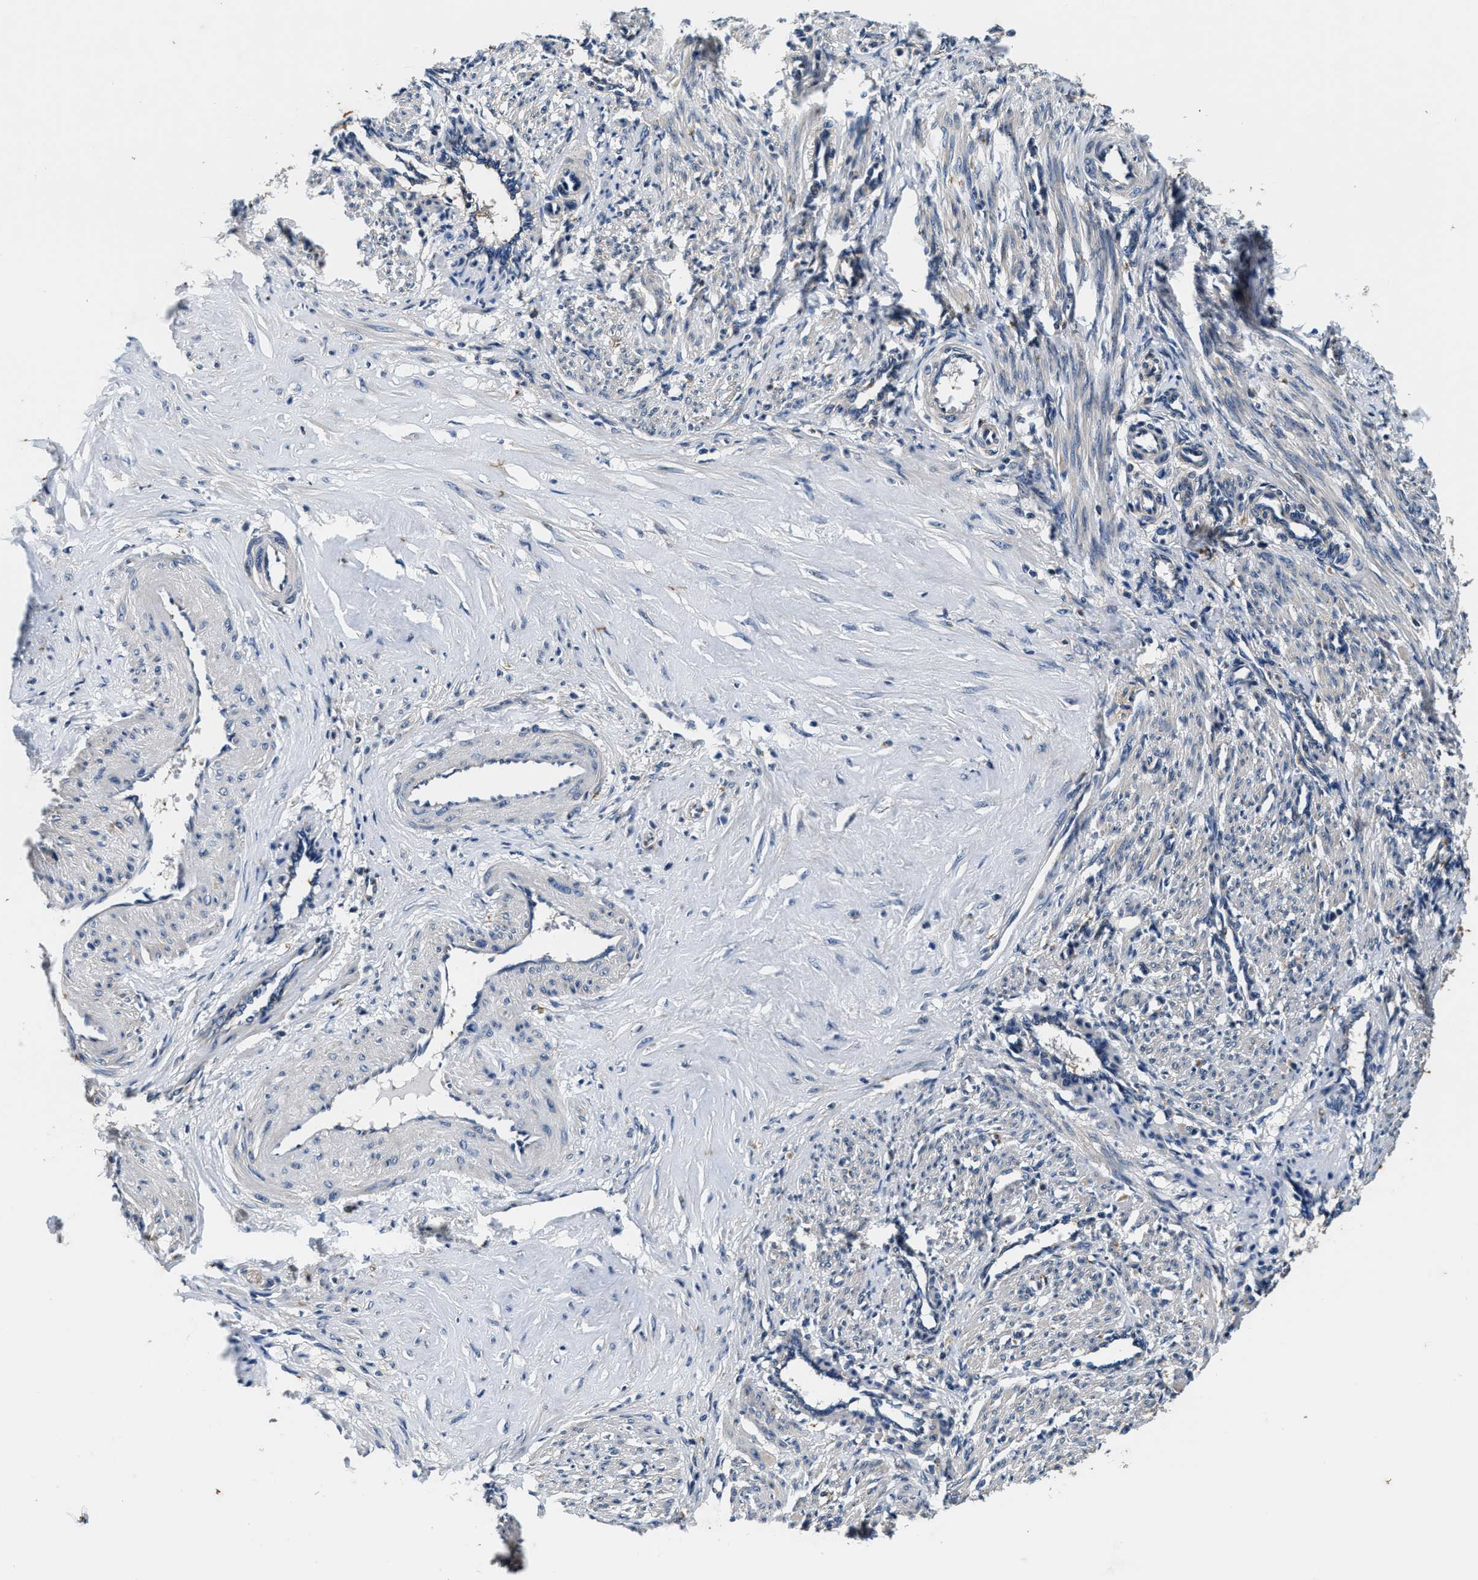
{"staining": {"intensity": "weak", "quantity": "<25%", "location": "cytoplasmic/membranous"}, "tissue": "smooth muscle", "cell_type": "Smooth muscle cells", "image_type": "normal", "snomed": [{"axis": "morphology", "description": "Normal tissue, NOS"}, {"axis": "topography", "description": "Endometrium"}], "caption": "Human smooth muscle stained for a protein using IHC demonstrates no staining in smooth muscle cells.", "gene": "PI4KB", "patient": {"sex": "female", "age": 33}}